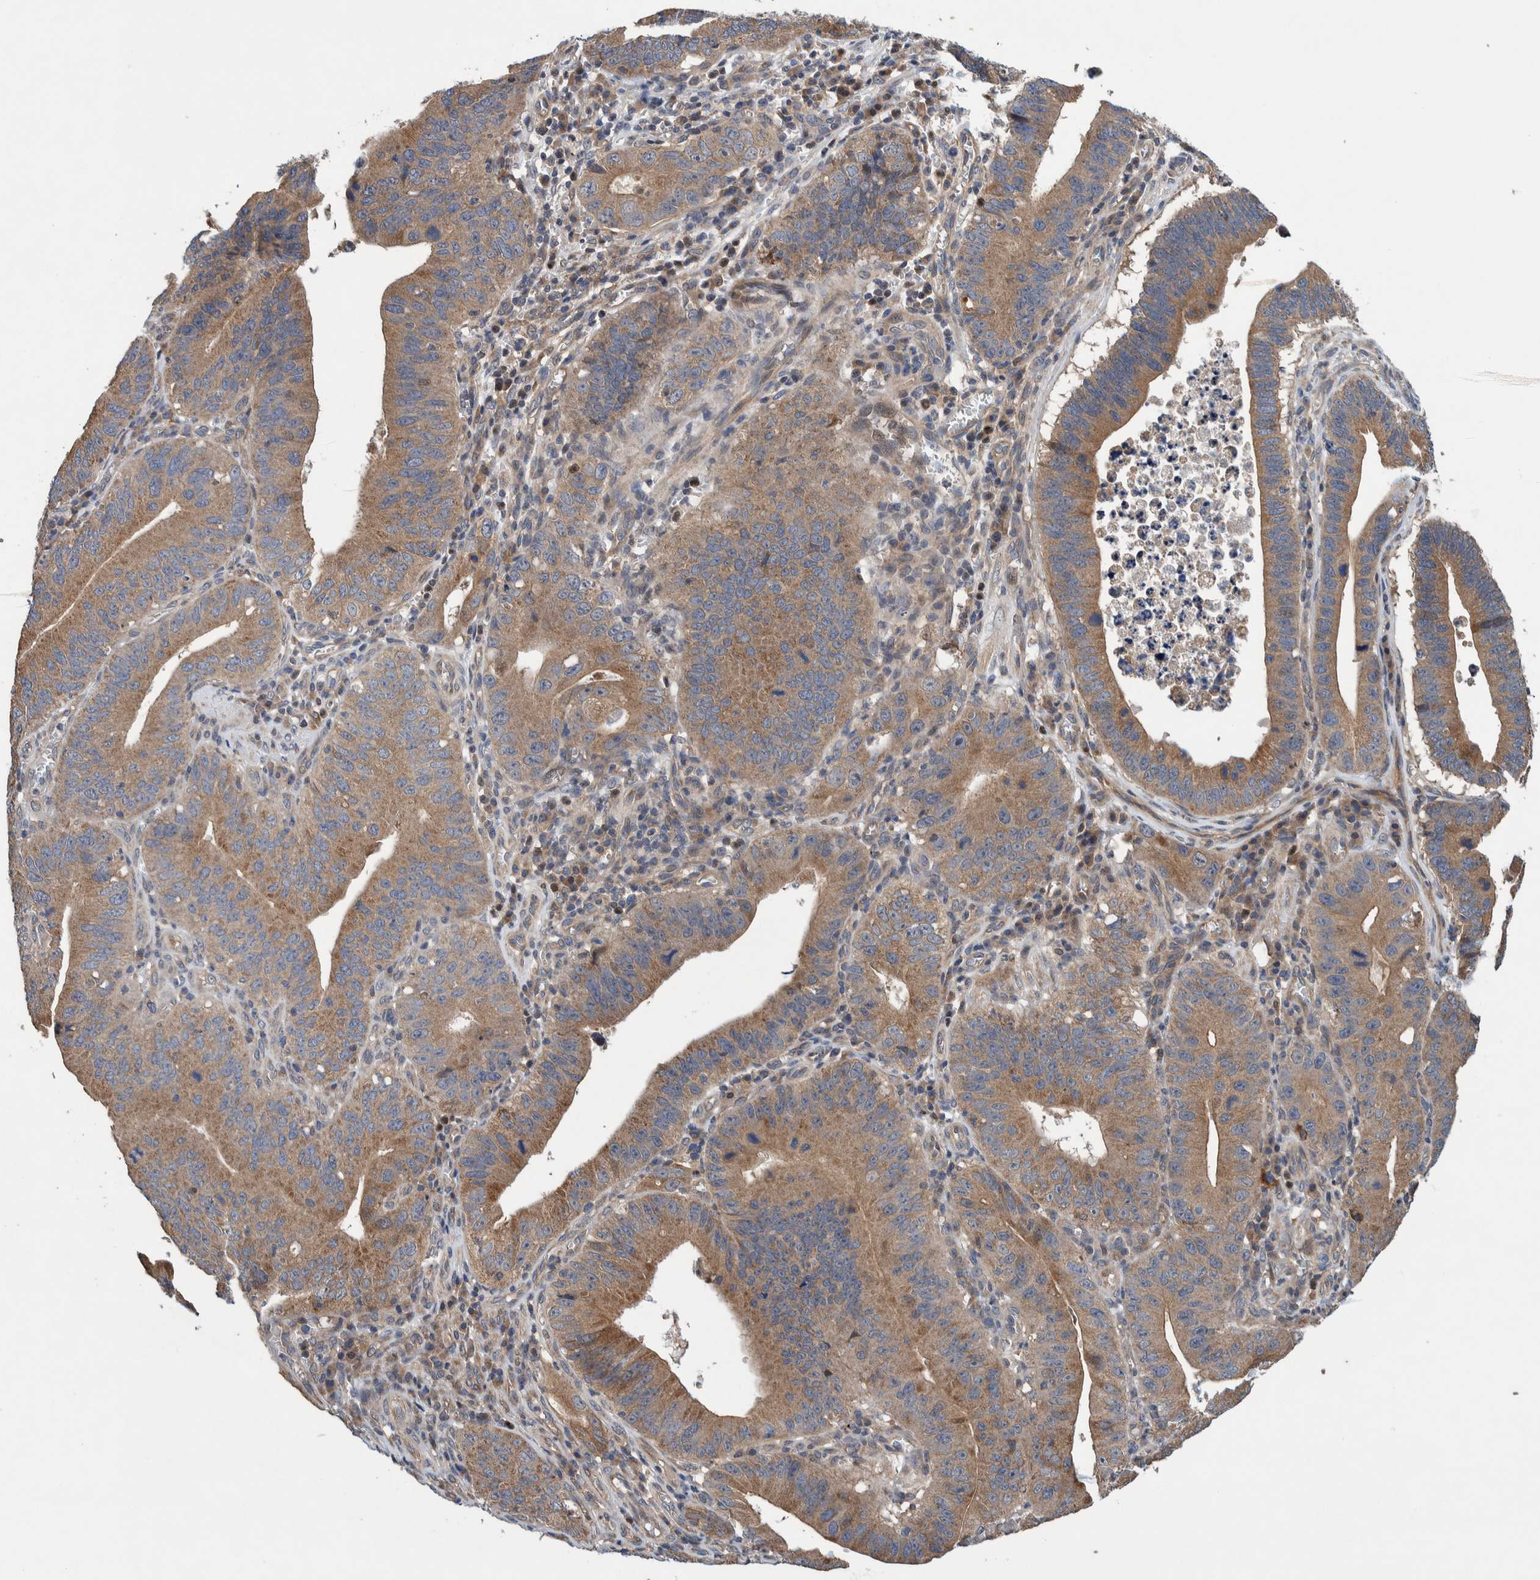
{"staining": {"intensity": "moderate", "quantity": ">75%", "location": "cytoplasmic/membranous"}, "tissue": "stomach cancer", "cell_type": "Tumor cells", "image_type": "cancer", "snomed": [{"axis": "morphology", "description": "Adenocarcinoma, NOS"}, {"axis": "topography", "description": "Stomach"}, {"axis": "topography", "description": "Gastric cardia"}], "caption": "This is an image of immunohistochemistry staining of stomach cancer (adenocarcinoma), which shows moderate positivity in the cytoplasmic/membranous of tumor cells.", "gene": "PIK3R6", "patient": {"sex": "male", "age": 59}}